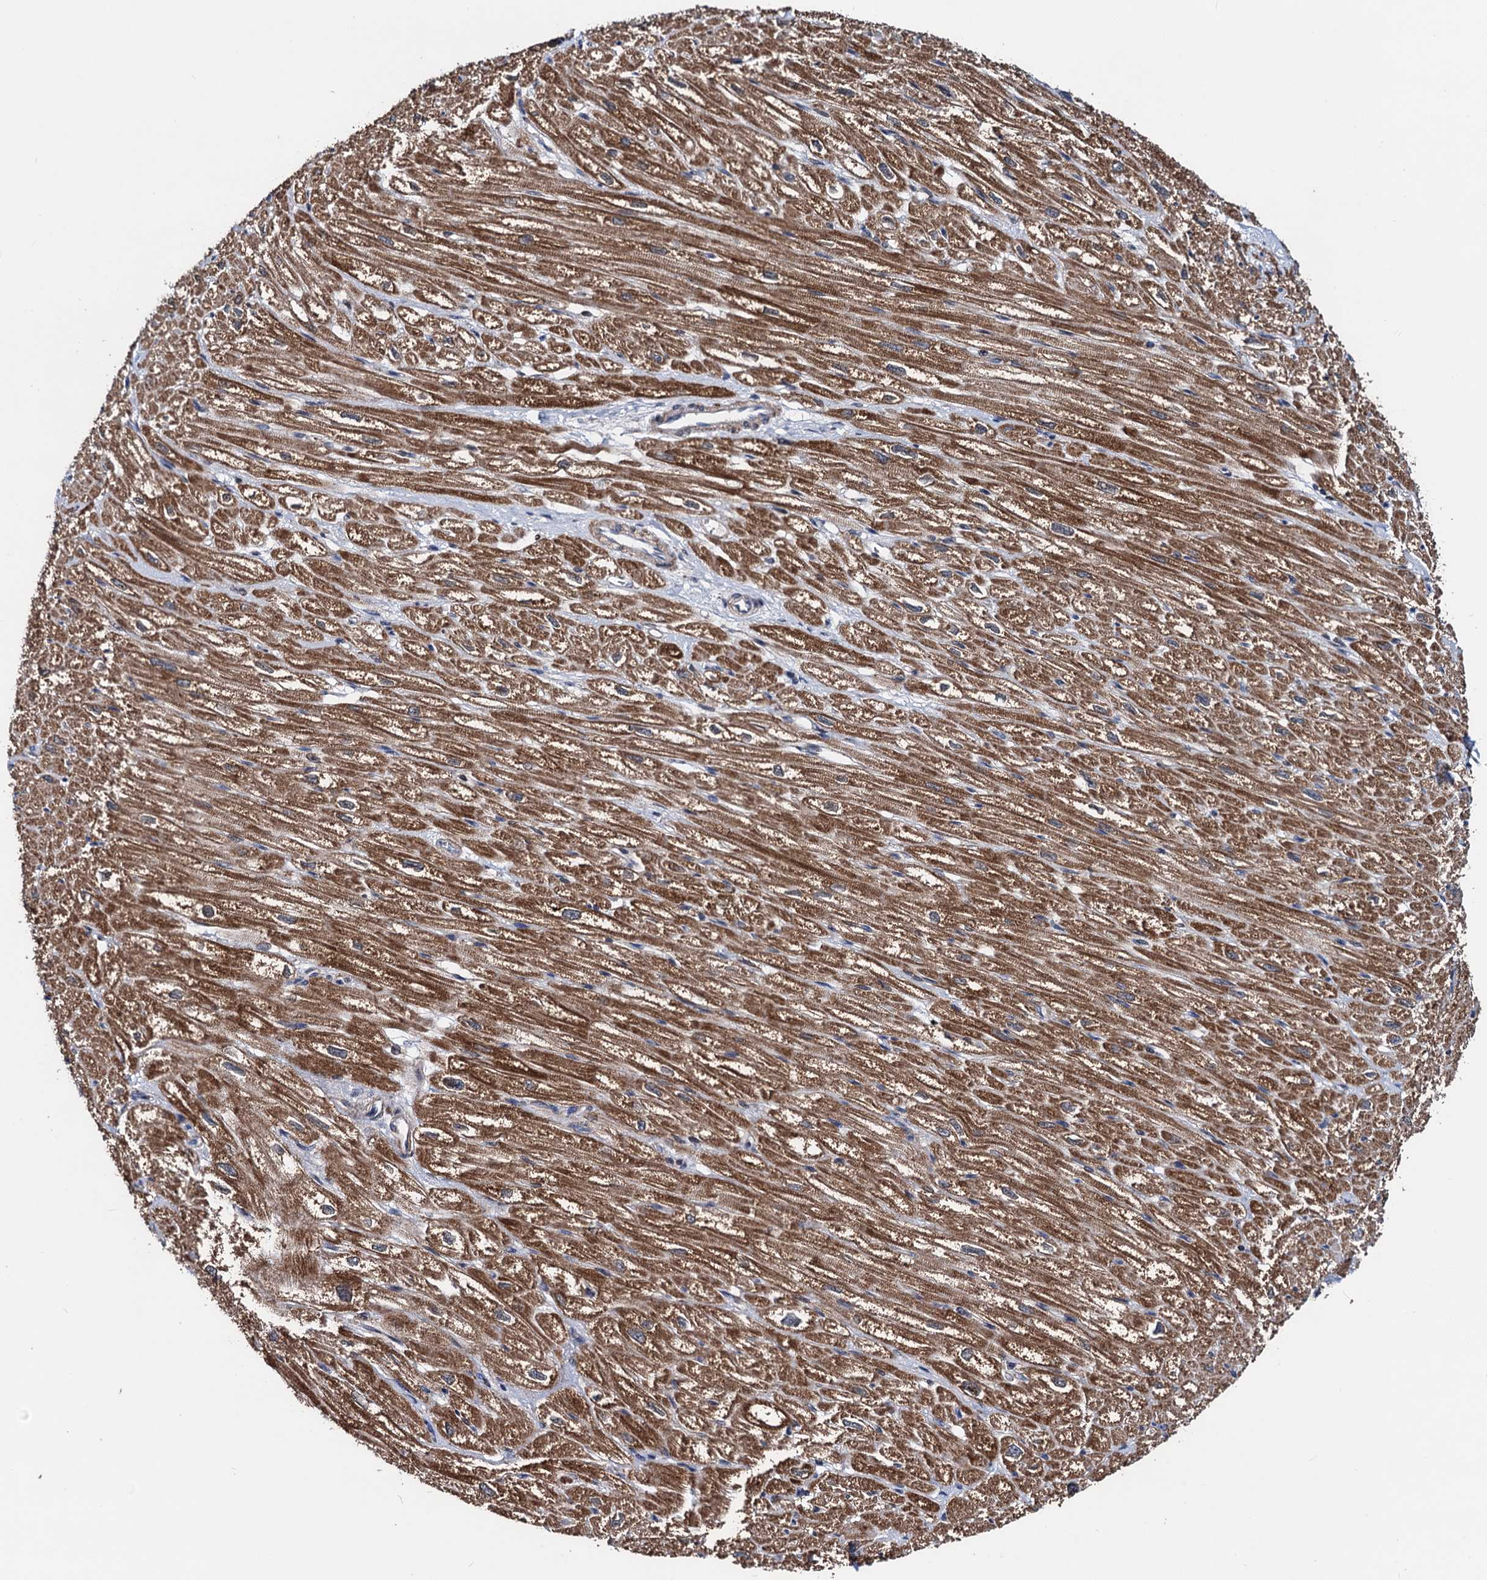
{"staining": {"intensity": "moderate", "quantity": ">75%", "location": "cytoplasmic/membranous,nuclear"}, "tissue": "heart muscle", "cell_type": "Cardiomyocytes", "image_type": "normal", "snomed": [{"axis": "morphology", "description": "Normal tissue, NOS"}, {"axis": "topography", "description": "Heart"}], "caption": "DAB immunohistochemical staining of benign human heart muscle reveals moderate cytoplasmic/membranous,nuclear protein staining in approximately >75% of cardiomyocytes.", "gene": "COA4", "patient": {"sex": "male", "age": 50}}